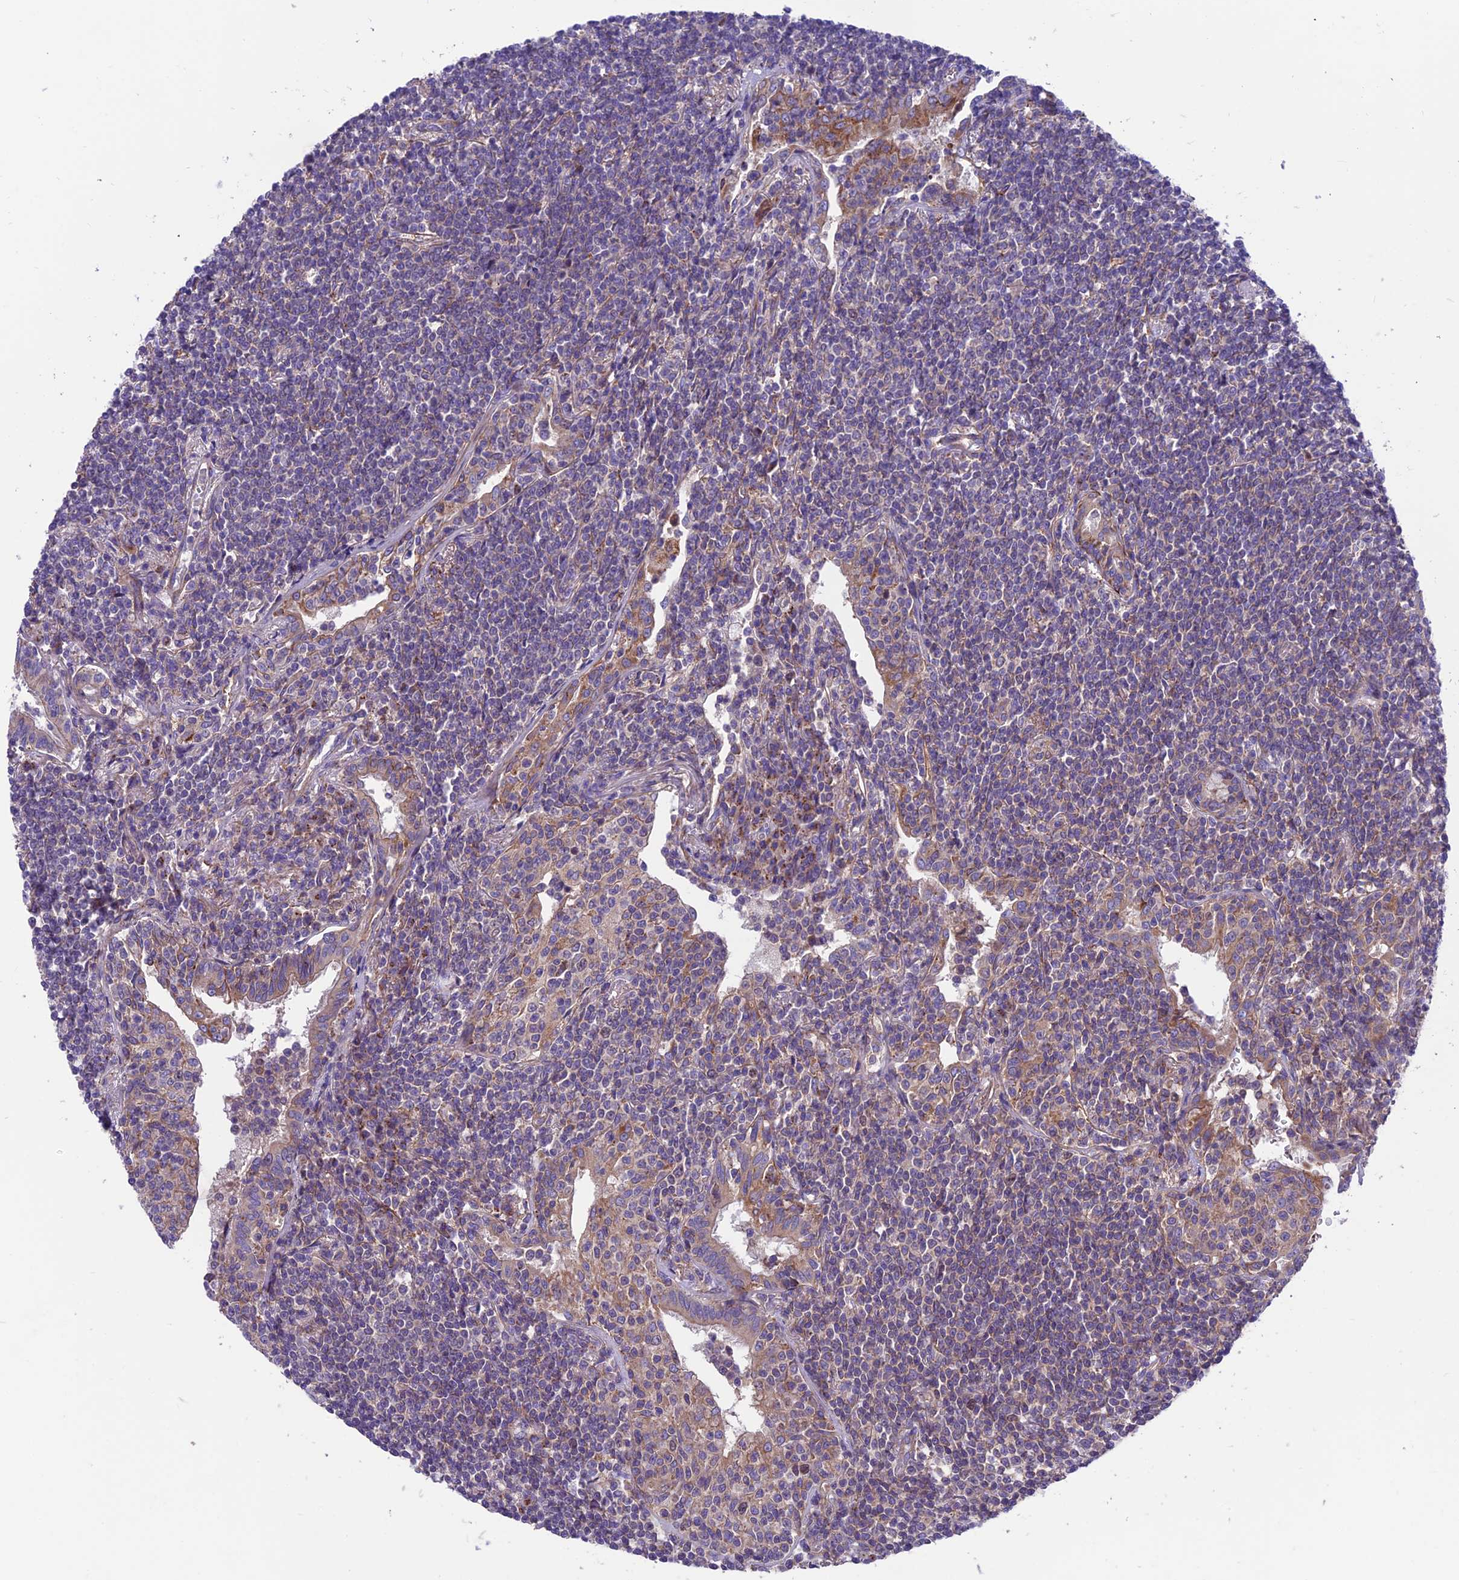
{"staining": {"intensity": "weak", "quantity": "25%-75%", "location": "cytoplasmic/membranous"}, "tissue": "lymphoma", "cell_type": "Tumor cells", "image_type": "cancer", "snomed": [{"axis": "morphology", "description": "Malignant lymphoma, non-Hodgkin's type, Low grade"}, {"axis": "topography", "description": "Lung"}], "caption": "A low amount of weak cytoplasmic/membranous staining is appreciated in about 25%-75% of tumor cells in low-grade malignant lymphoma, non-Hodgkin's type tissue.", "gene": "VPS16", "patient": {"sex": "female", "age": 71}}